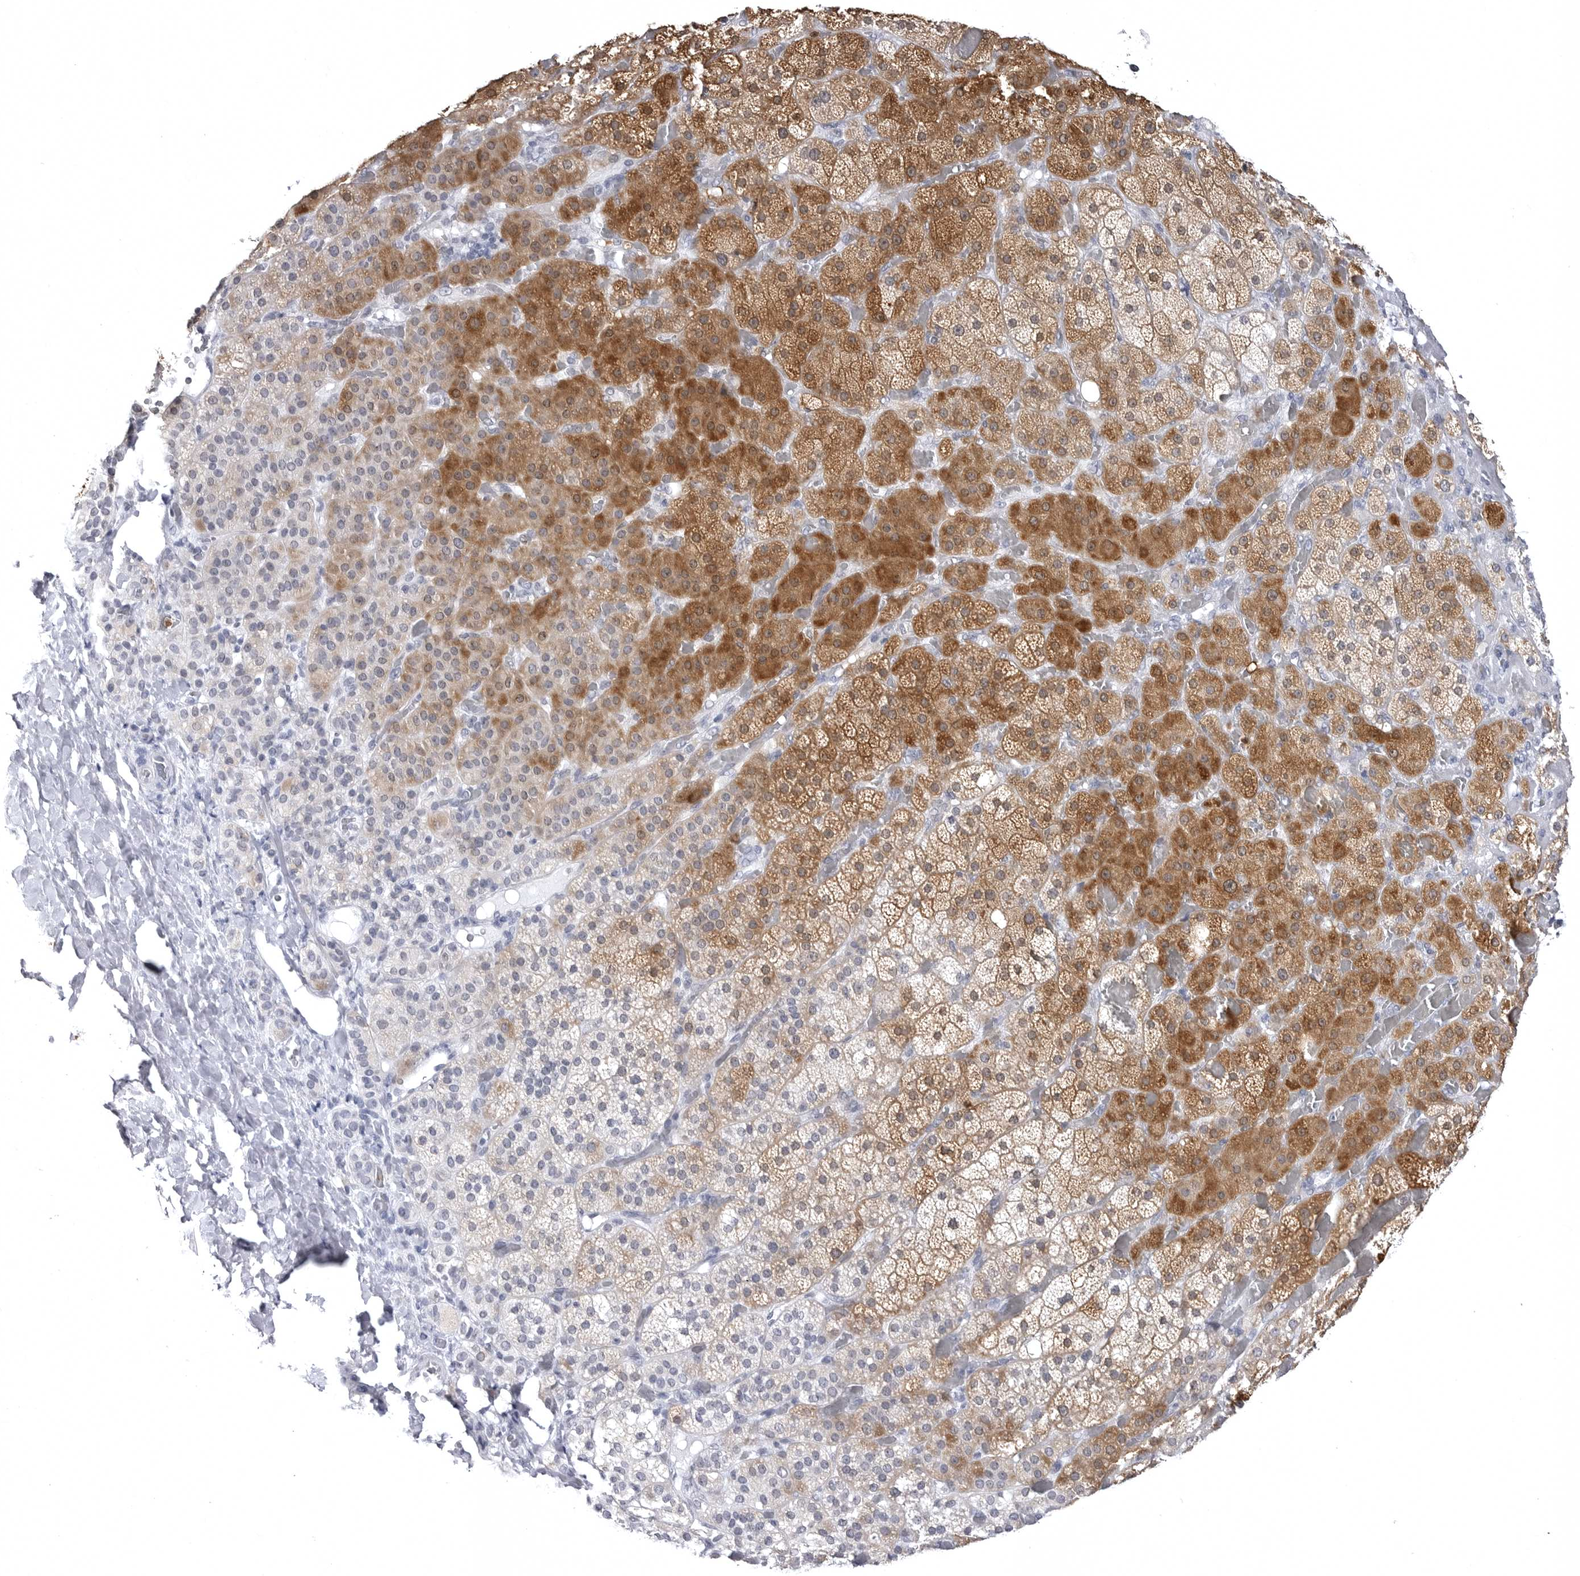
{"staining": {"intensity": "moderate", "quantity": "25%-75%", "location": "cytoplasmic/membranous"}, "tissue": "adrenal gland", "cell_type": "Glandular cells", "image_type": "normal", "snomed": [{"axis": "morphology", "description": "Normal tissue, NOS"}, {"axis": "topography", "description": "Adrenal gland"}], "caption": "Protein expression analysis of unremarkable human adrenal gland reveals moderate cytoplasmic/membranous positivity in approximately 25%-75% of glandular cells. Immunohistochemistry (ihc) stains the protein of interest in brown and the nuclei are stained blue.", "gene": "STAP2", "patient": {"sex": "male", "age": 57}}